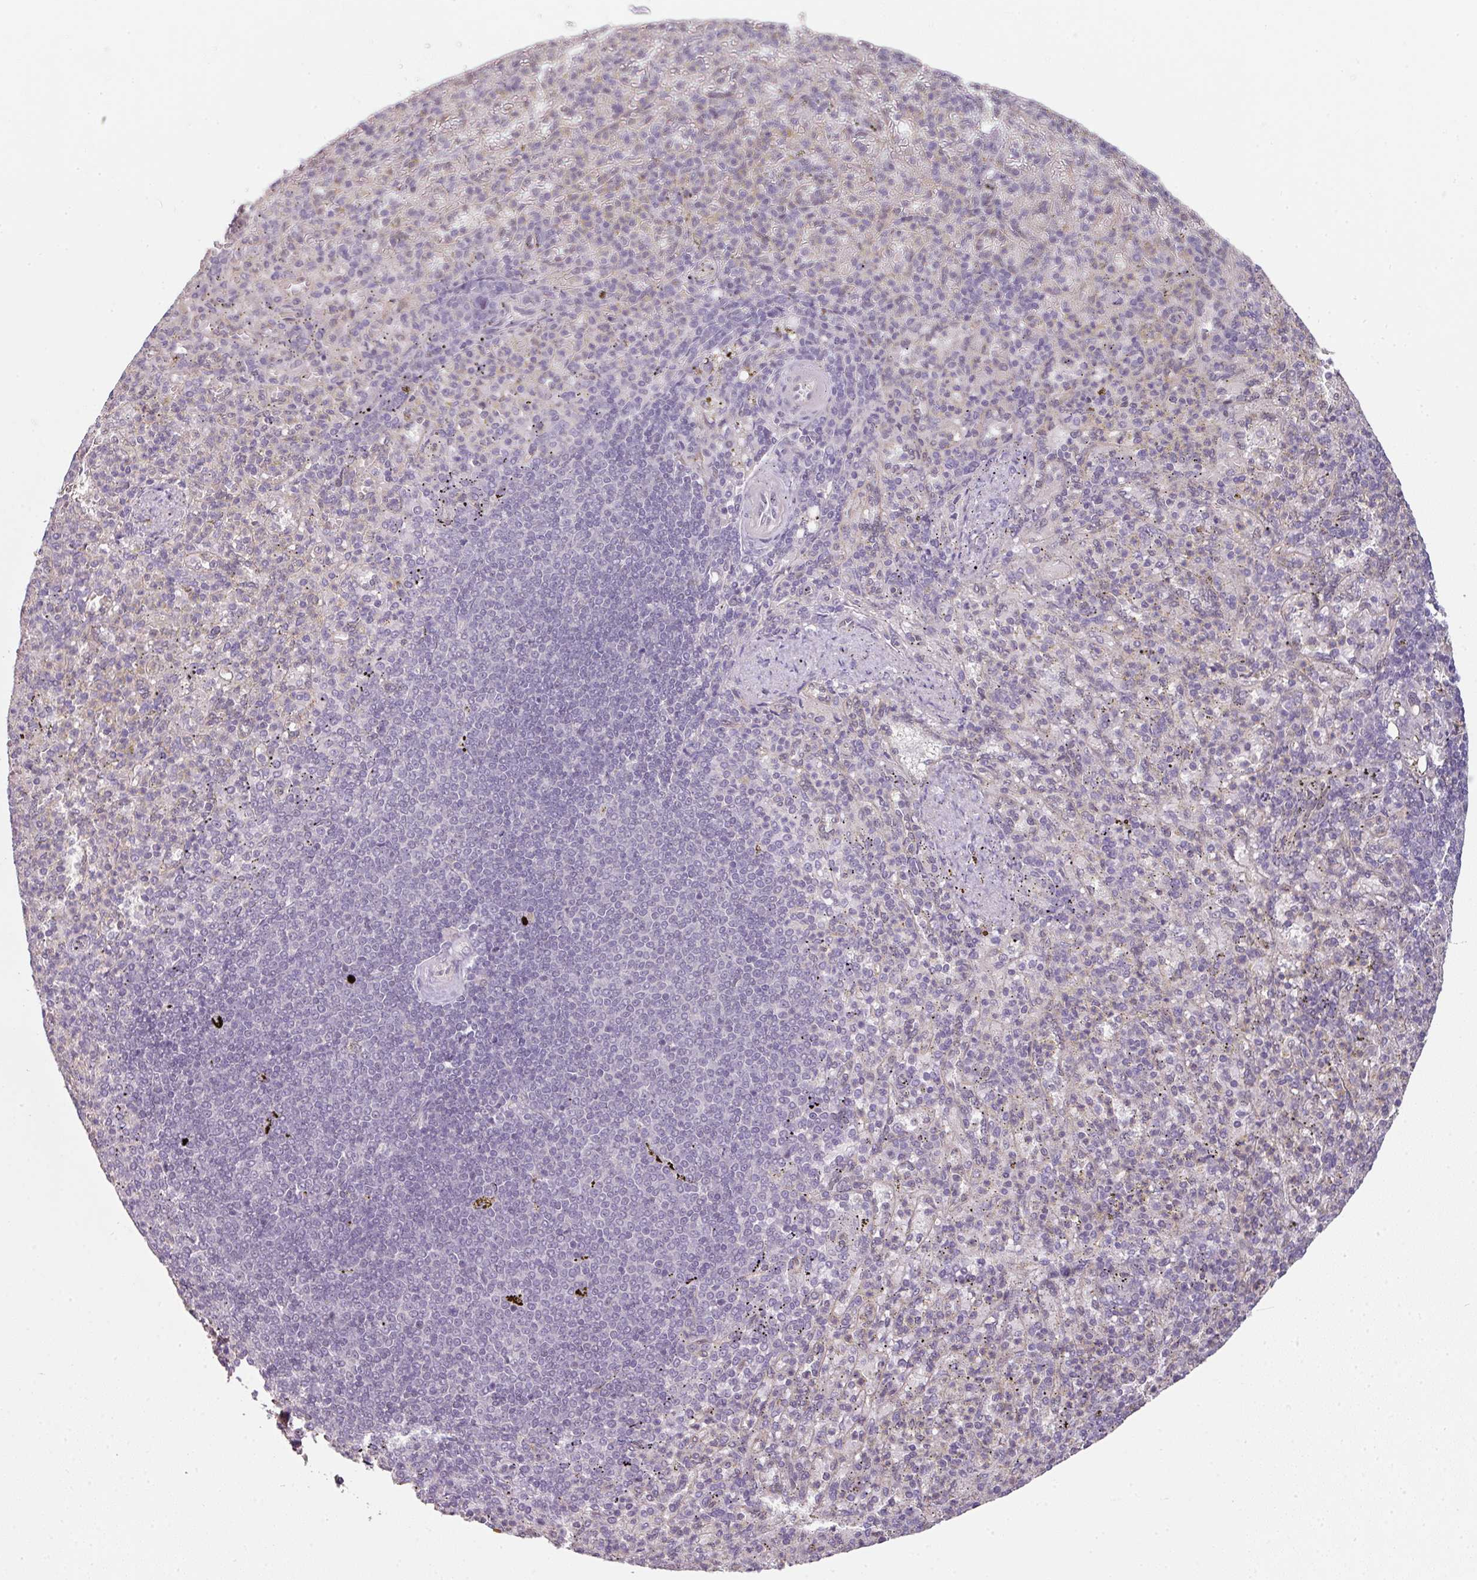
{"staining": {"intensity": "negative", "quantity": "none", "location": "none"}, "tissue": "spleen", "cell_type": "Cells in red pulp", "image_type": "normal", "snomed": [{"axis": "morphology", "description": "Normal tissue, NOS"}, {"axis": "topography", "description": "Spleen"}], "caption": "An immunohistochemistry (IHC) histopathology image of unremarkable spleen is shown. There is no staining in cells in red pulp of spleen.", "gene": "C19orf33", "patient": {"sex": "female", "age": 74}}